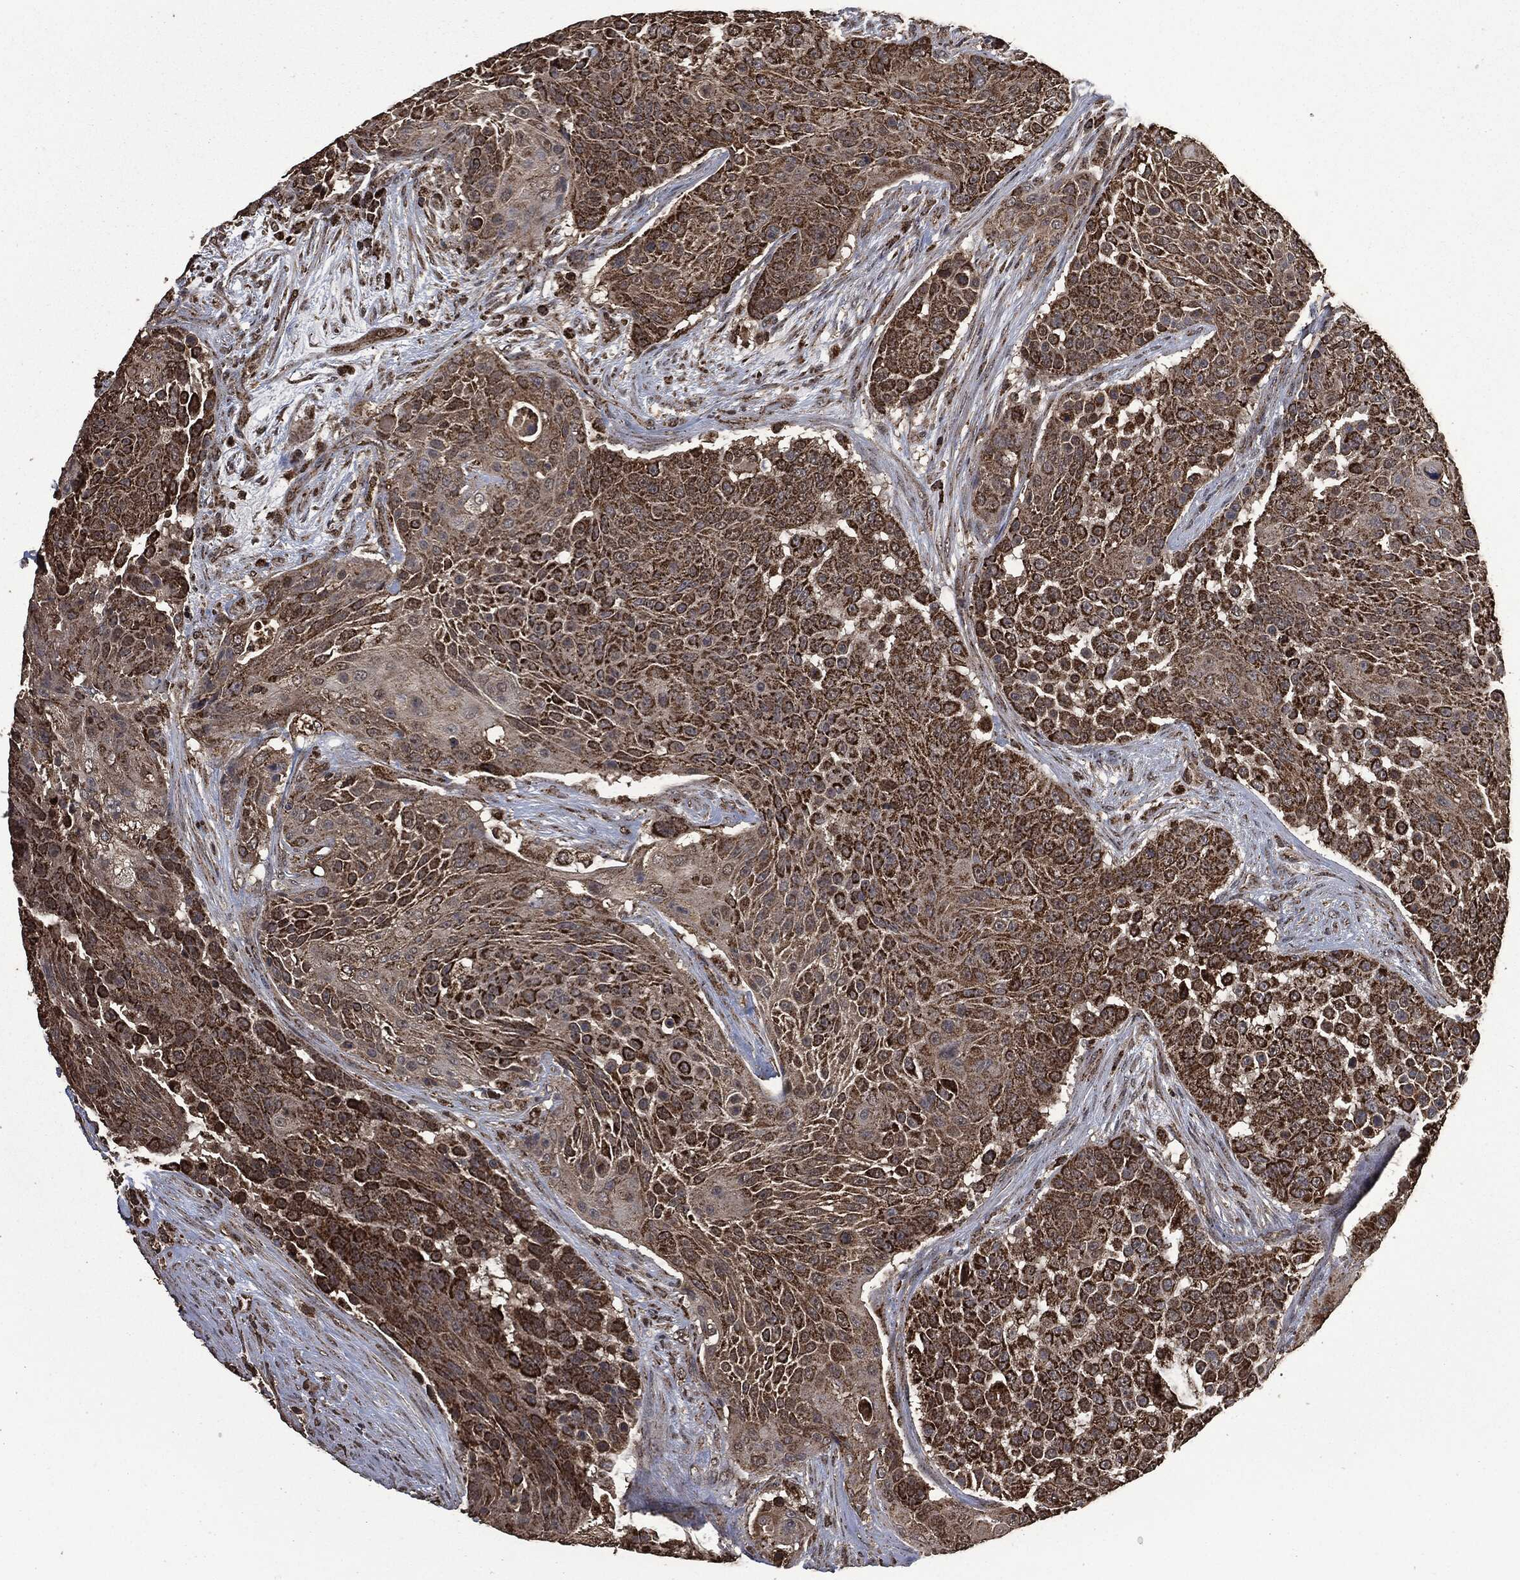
{"staining": {"intensity": "strong", "quantity": ">75%", "location": "cytoplasmic/membranous"}, "tissue": "urothelial cancer", "cell_type": "Tumor cells", "image_type": "cancer", "snomed": [{"axis": "morphology", "description": "Urothelial carcinoma, High grade"}, {"axis": "topography", "description": "Urinary bladder"}], "caption": "Immunohistochemistry (IHC) staining of urothelial cancer, which demonstrates high levels of strong cytoplasmic/membranous expression in about >75% of tumor cells indicating strong cytoplasmic/membranous protein positivity. The staining was performed using DAB (3,3'-diaminobenzidine) (brown) for protein detection and nuclei were counterstained in hematoxylin (blue).", "gene": "LIG3", "patient": {"sex": "female", "age": 63}}